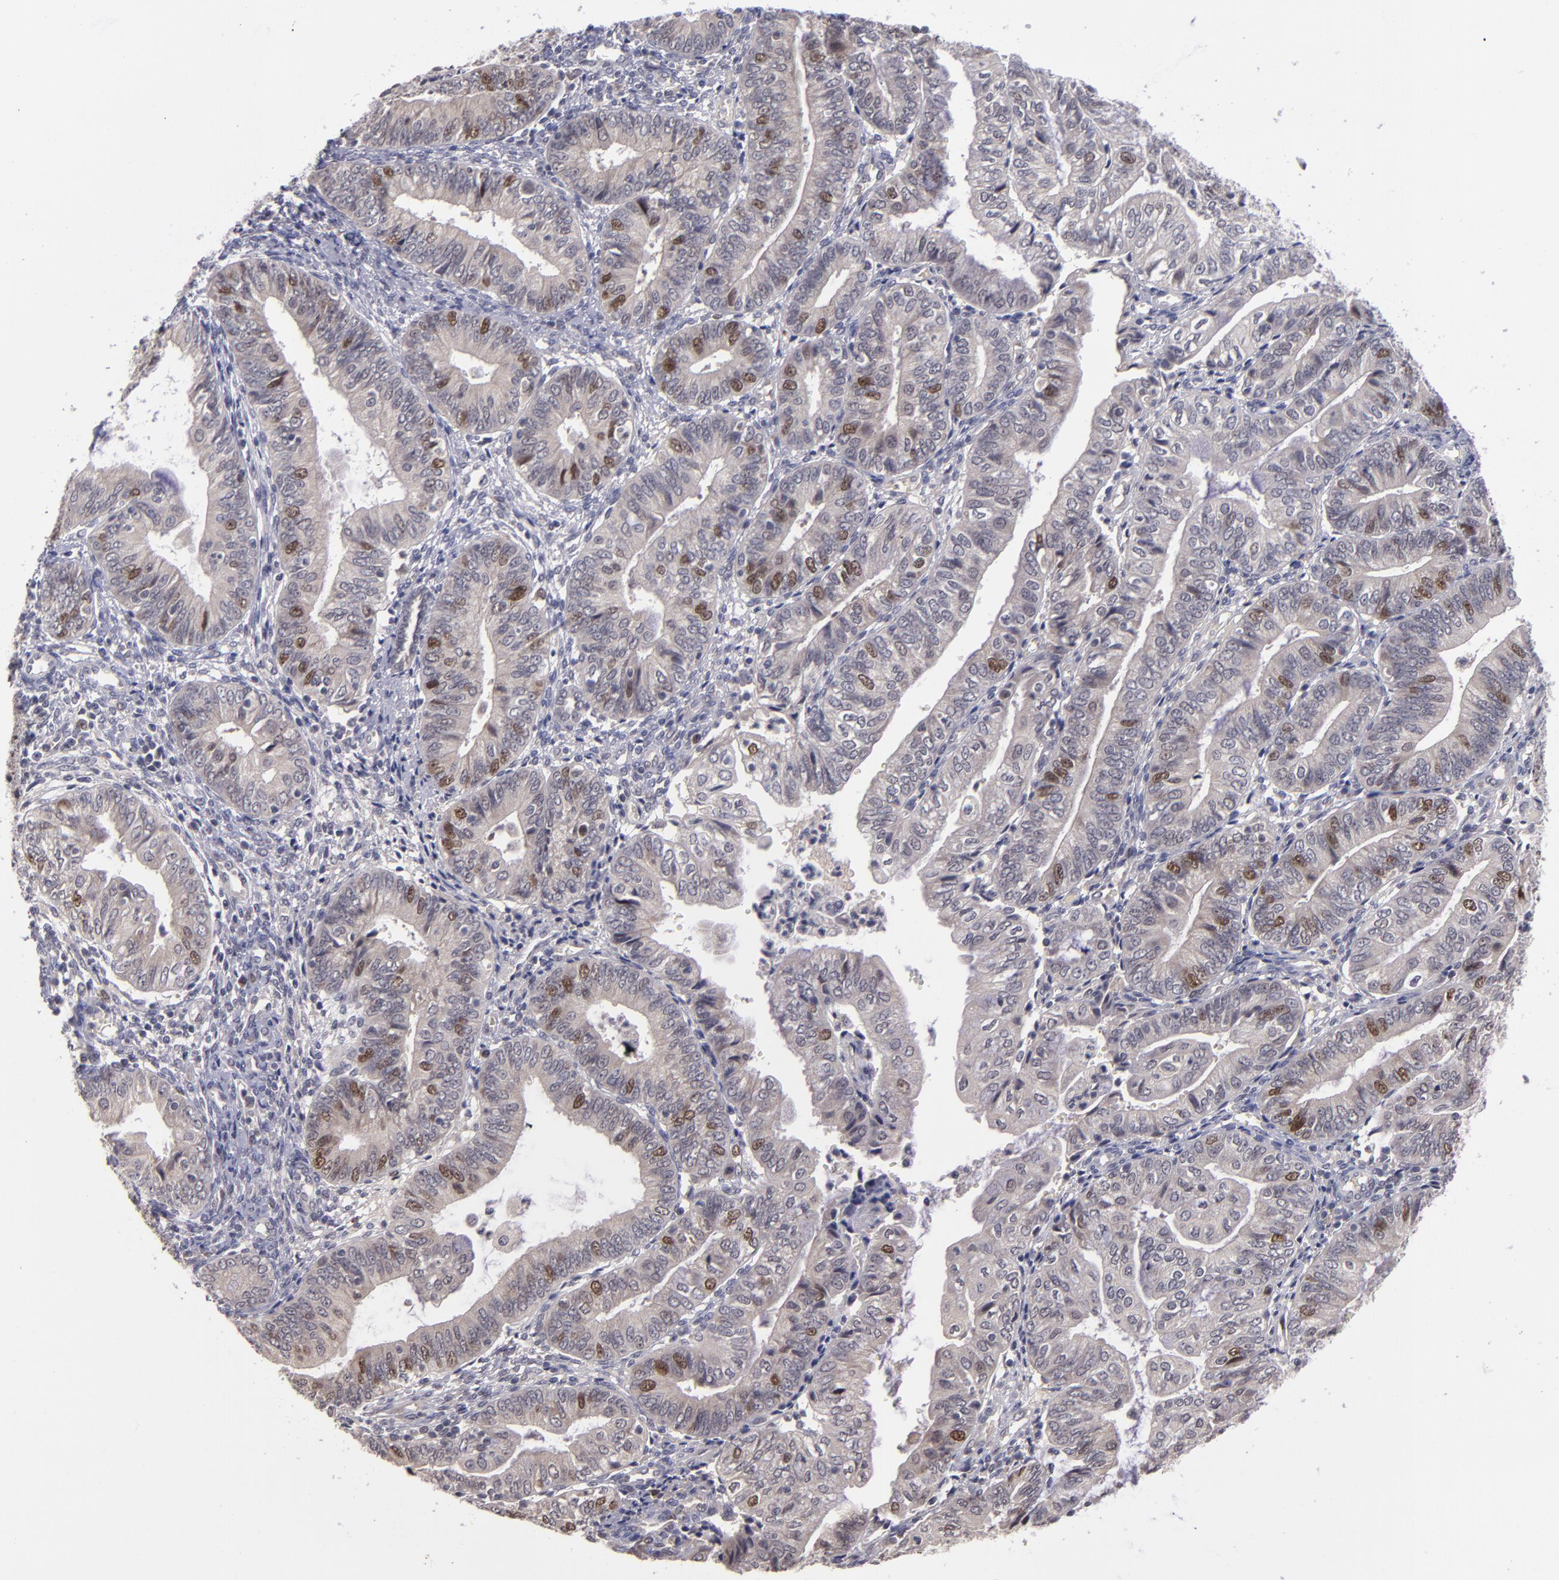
{"staining": {"intensity": "strong", "quantity": "25%-75%", "location": "nuclear"}, "tissue": "endometrial cancer", "cell_type": "Tumor cells", "image_type": "cancer", "snomed": [{"axis": "morphology", "description": "Adenocarcinoma, NOS"}, {"axis": "topography", "description": "Endometrium"}], "caption": "High-power microscopy captured an immunohistochemistry (IHC) image of endometrial cancer, revealing strong nuclear expression in about 25%-75% of tumor cells.", "gene": "CDC7", "patient": {"sex": "female", "age": 55}}